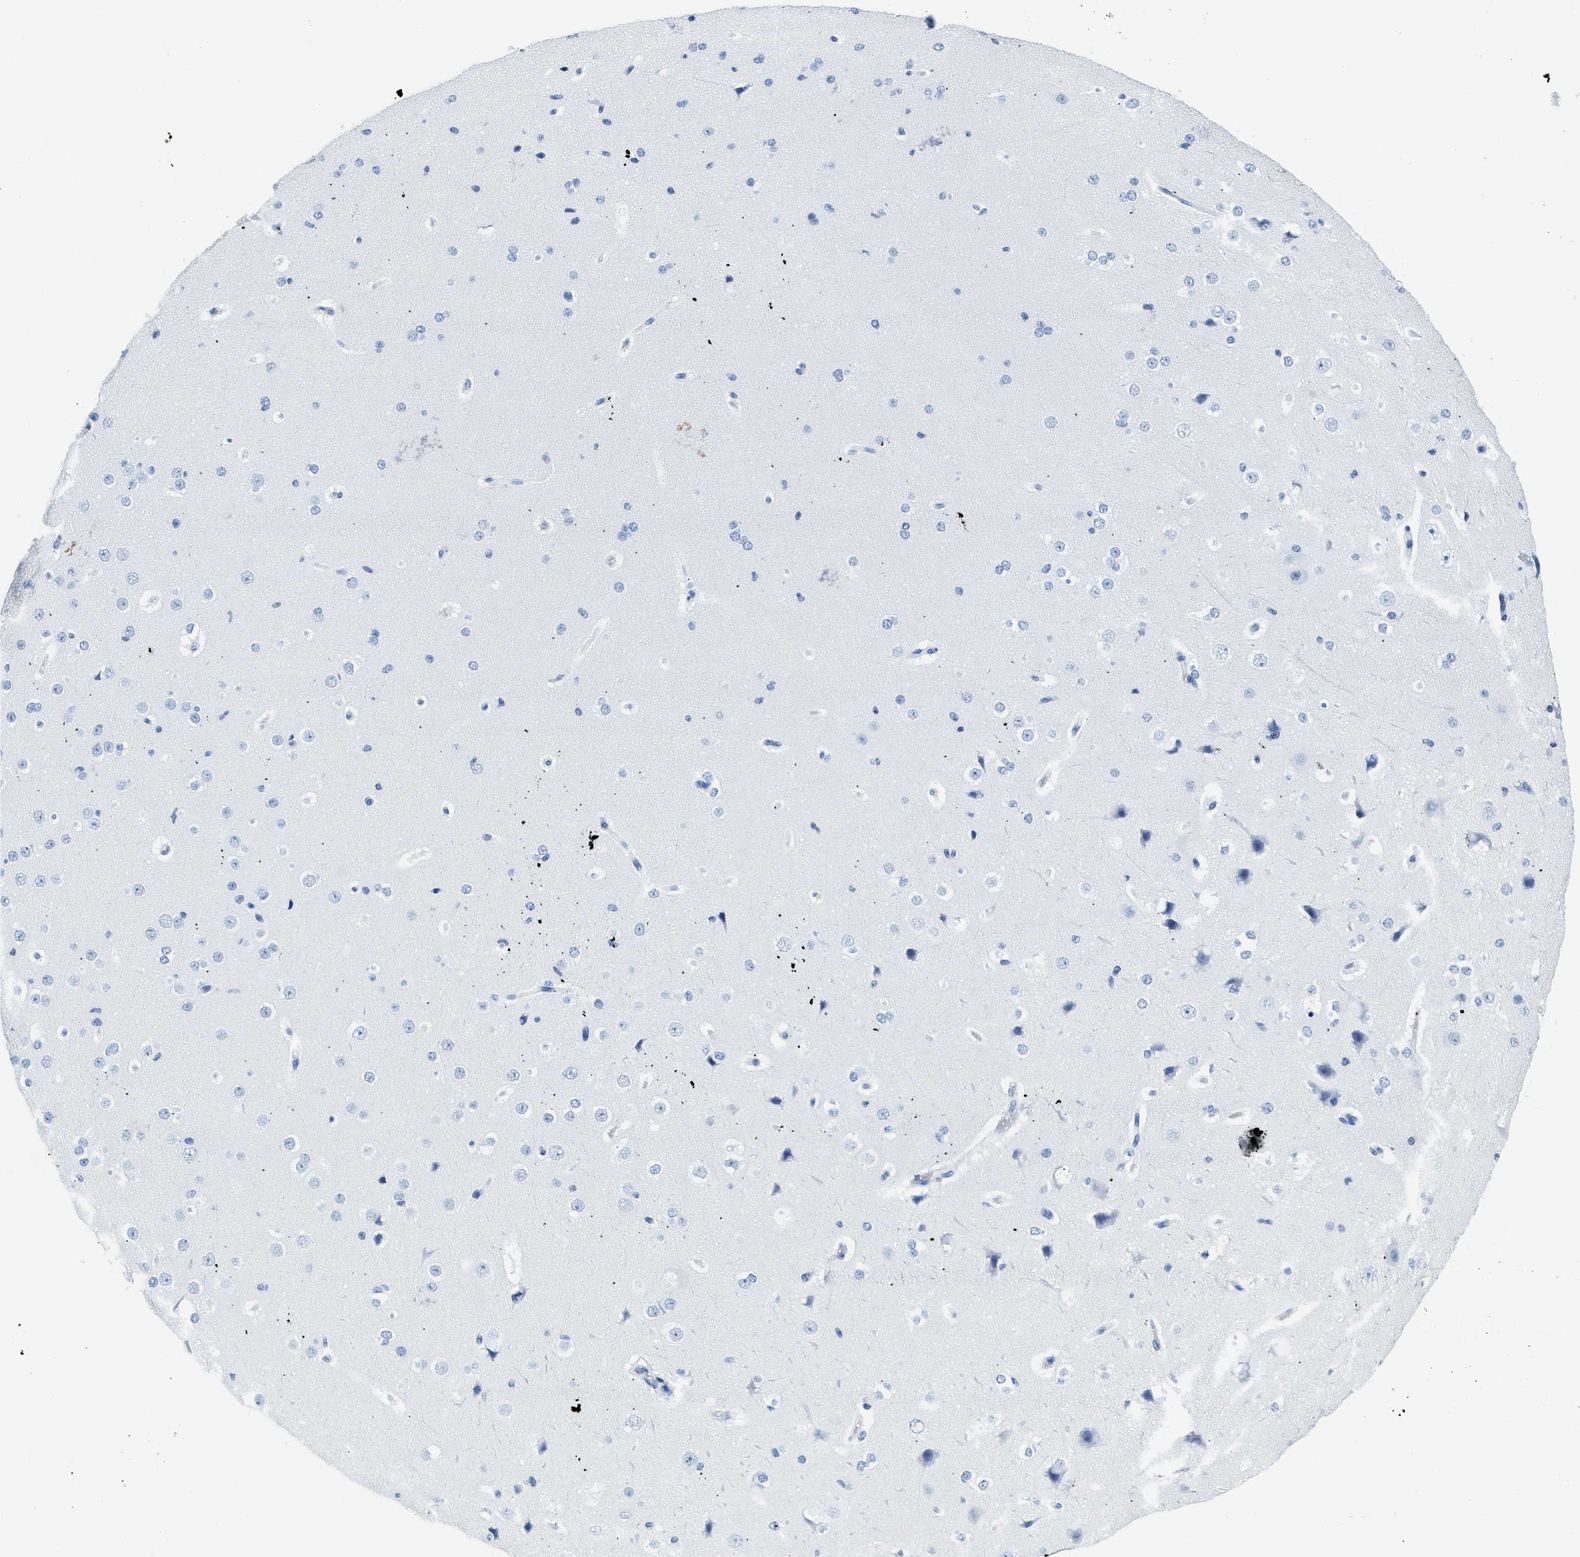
{"staining": {"intensity": "negative", "quantity": "none", "location": "none"}, "tissue": "cerebral cortex", "cell_type": "Endothelial cells", "image_type": "normal", "snomed": [{"axis": "morphology", "description": "Normal tissue, NOS"}, {"axis": "morphology", "description": "Developmental malformation"}, {"axis": "topography", "description": "Cerebral cortex"}], "caption": "An immunohistochemistry micrograph of normal cerebral cortex is shown. There is no staining in endothelial cells of cerebral cortex.", "gene": "NFATC2", "patient": {"sex": "female", "age": 30}}